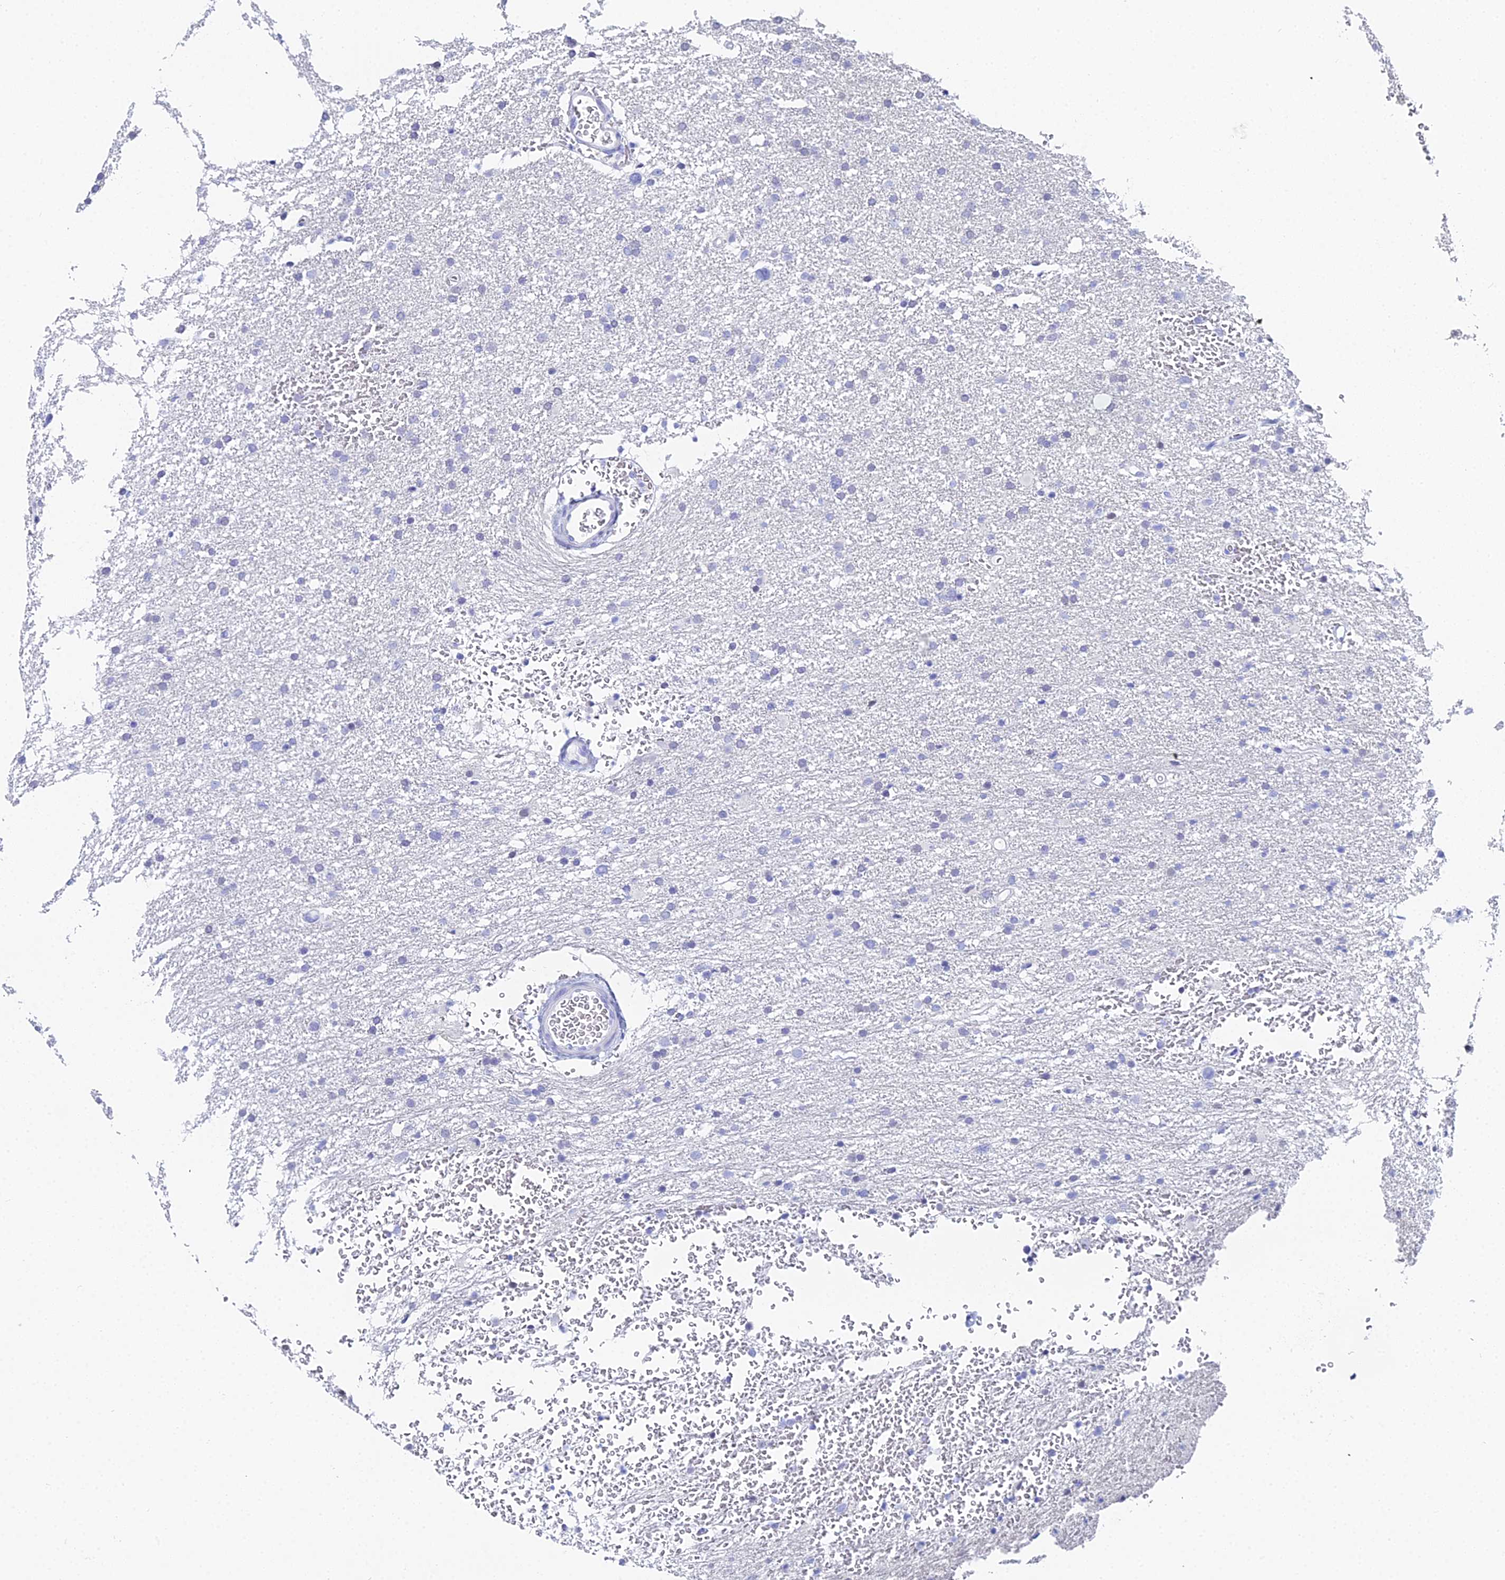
{"staining": {"intensity": "negative", "quantity": "none", "location": "none"}, "tissue": "glioma", "cell_type": "Tumor cells", "image_type": "cancer", "snomed": [{"axis": "morphology", "description": "Glioma, malignant, High grade"}, {"axis": "topography", "description": "Cerebral cortex"}], "caption": "Immunohistochemistry (IHC) micrograph of neoplastic tissue: human high-grade glioma (malignant) stained with DAB (3,3'-diaminobenzidine) reveals no significant protein expression in tumor cells.", "gene": "OCM", "patient": {"sex": "female", "age": 36}}